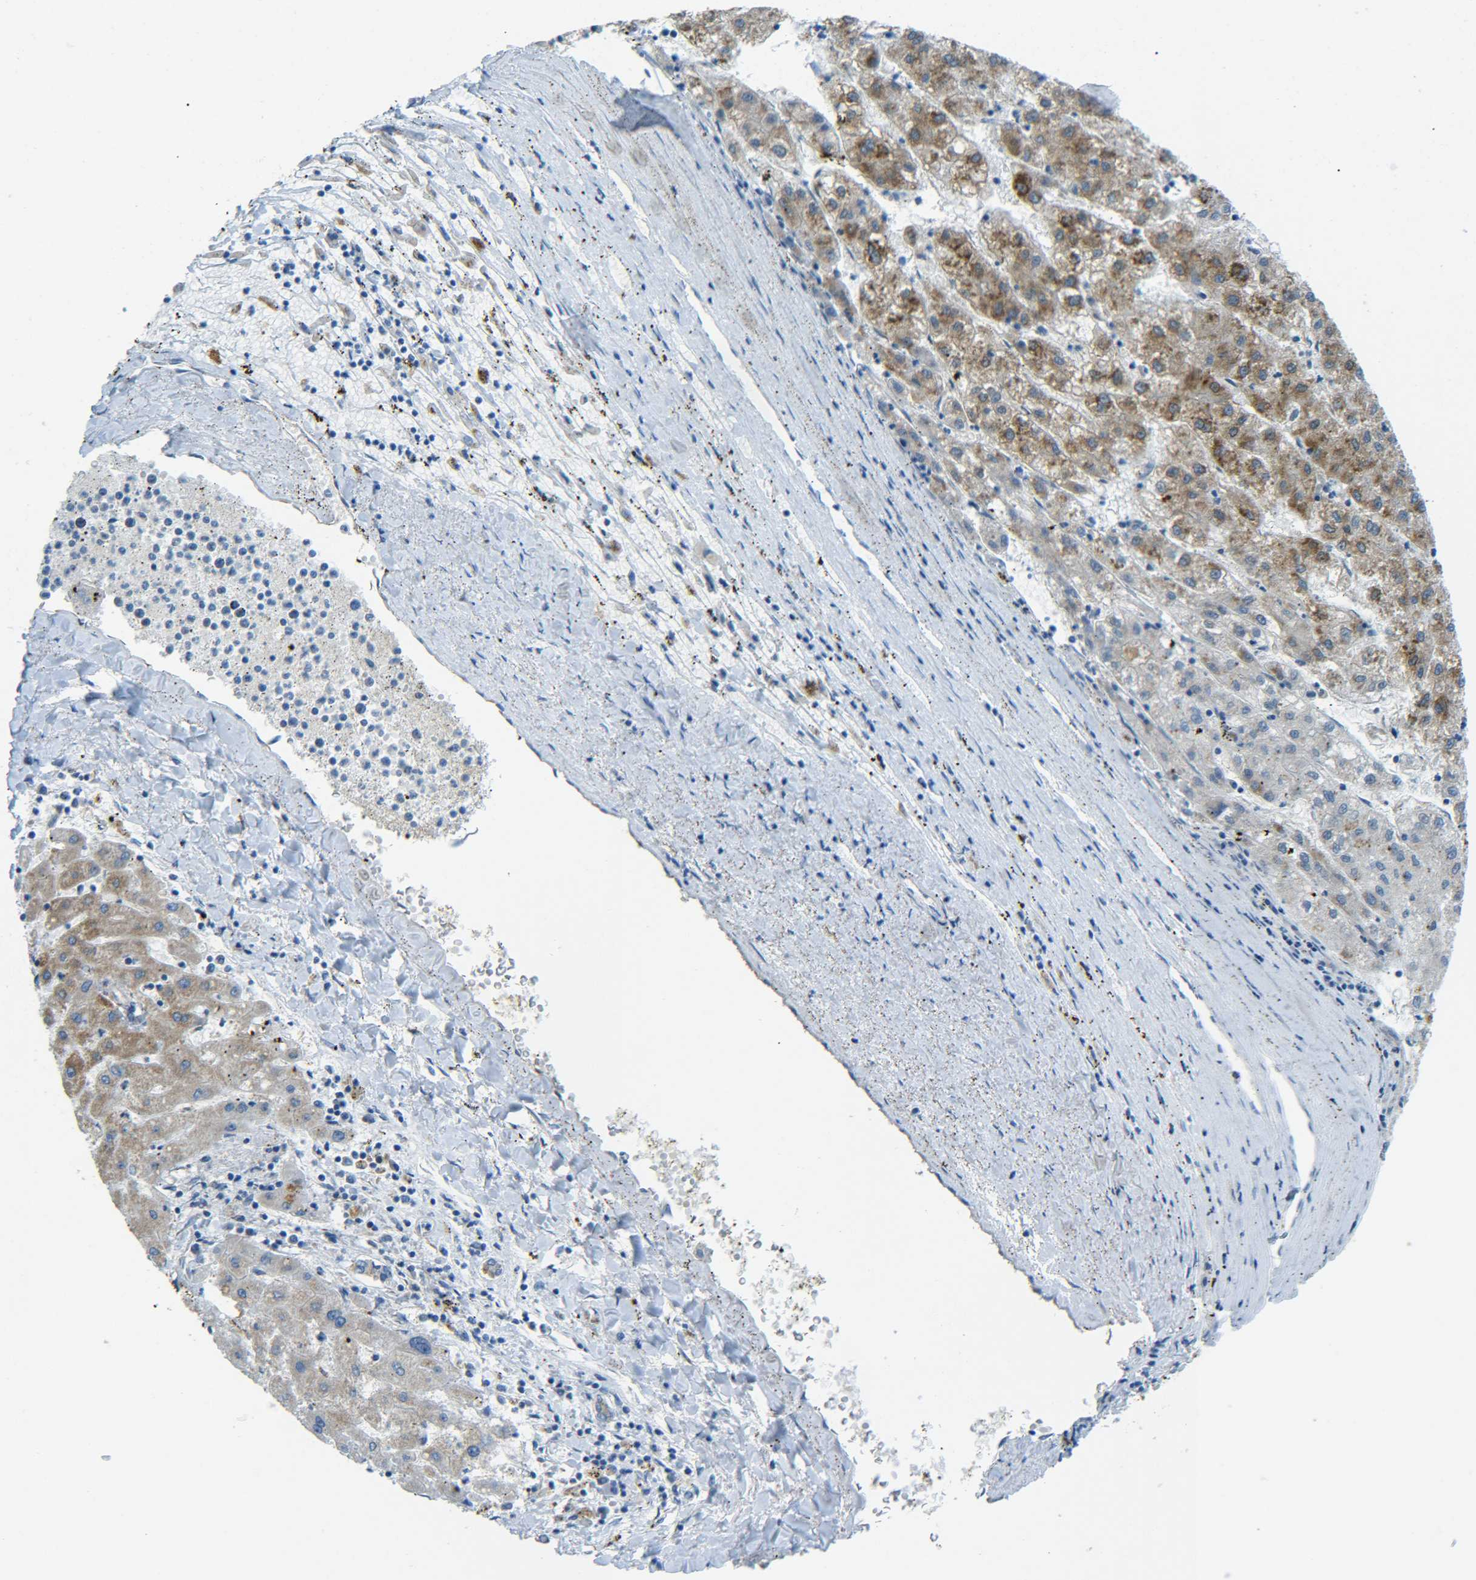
{"staining": {"intensity": "moderate", "quantity": ">75%", "location": "cytoplasmic/membranous"}, "tissue": "liver cancer", "cell_type": "Tumor cells", "image_type": "cancer", "snomed": [{"axis": "morphology", "description": "Carcinoma, Hepatocellular, NOS"}, {"axis": "topography", "description": "Liver"}], "caption": "The micrograph demonstrates immunohistochemical staining of liver cancer. There is moderate cytoplasmic/membranous staining is present in about >75% of tumor cells.", "gene": "CYB5R1", "patient": {"sex": "male", "age": 72}}